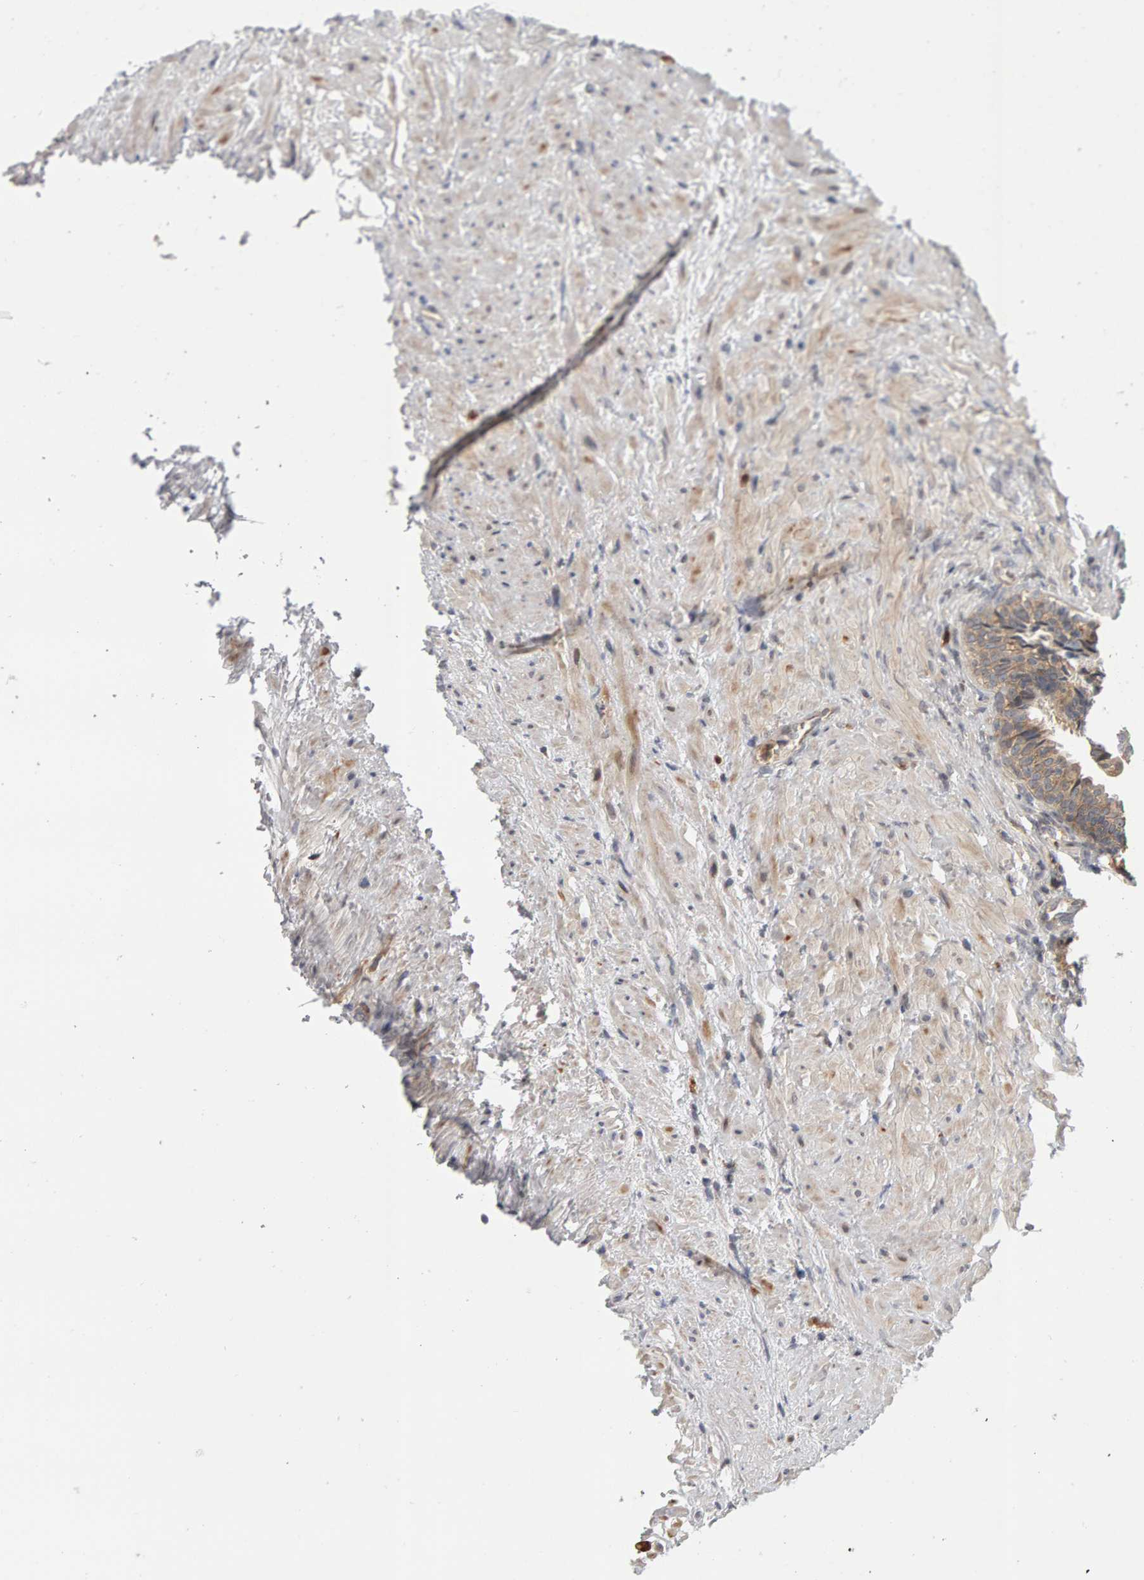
{"staining": {"intensity": "weak", "quantity": "<25%", "location": "cytoplasmic/membranous"}, "tissue": "prostate", "cell_type": "Glandular cells", "image_type": "normal", "snomed": [{"axis": "morphology", "description": "Normal tissue, NOS"}, {"axis": "topography", "description": "Prostate"}], "caption": "Micrograph shows no protein expression in glandular cells of benign prostate.", "gene": "MSRA", "patient": {"sex": "male", "age": 76}}